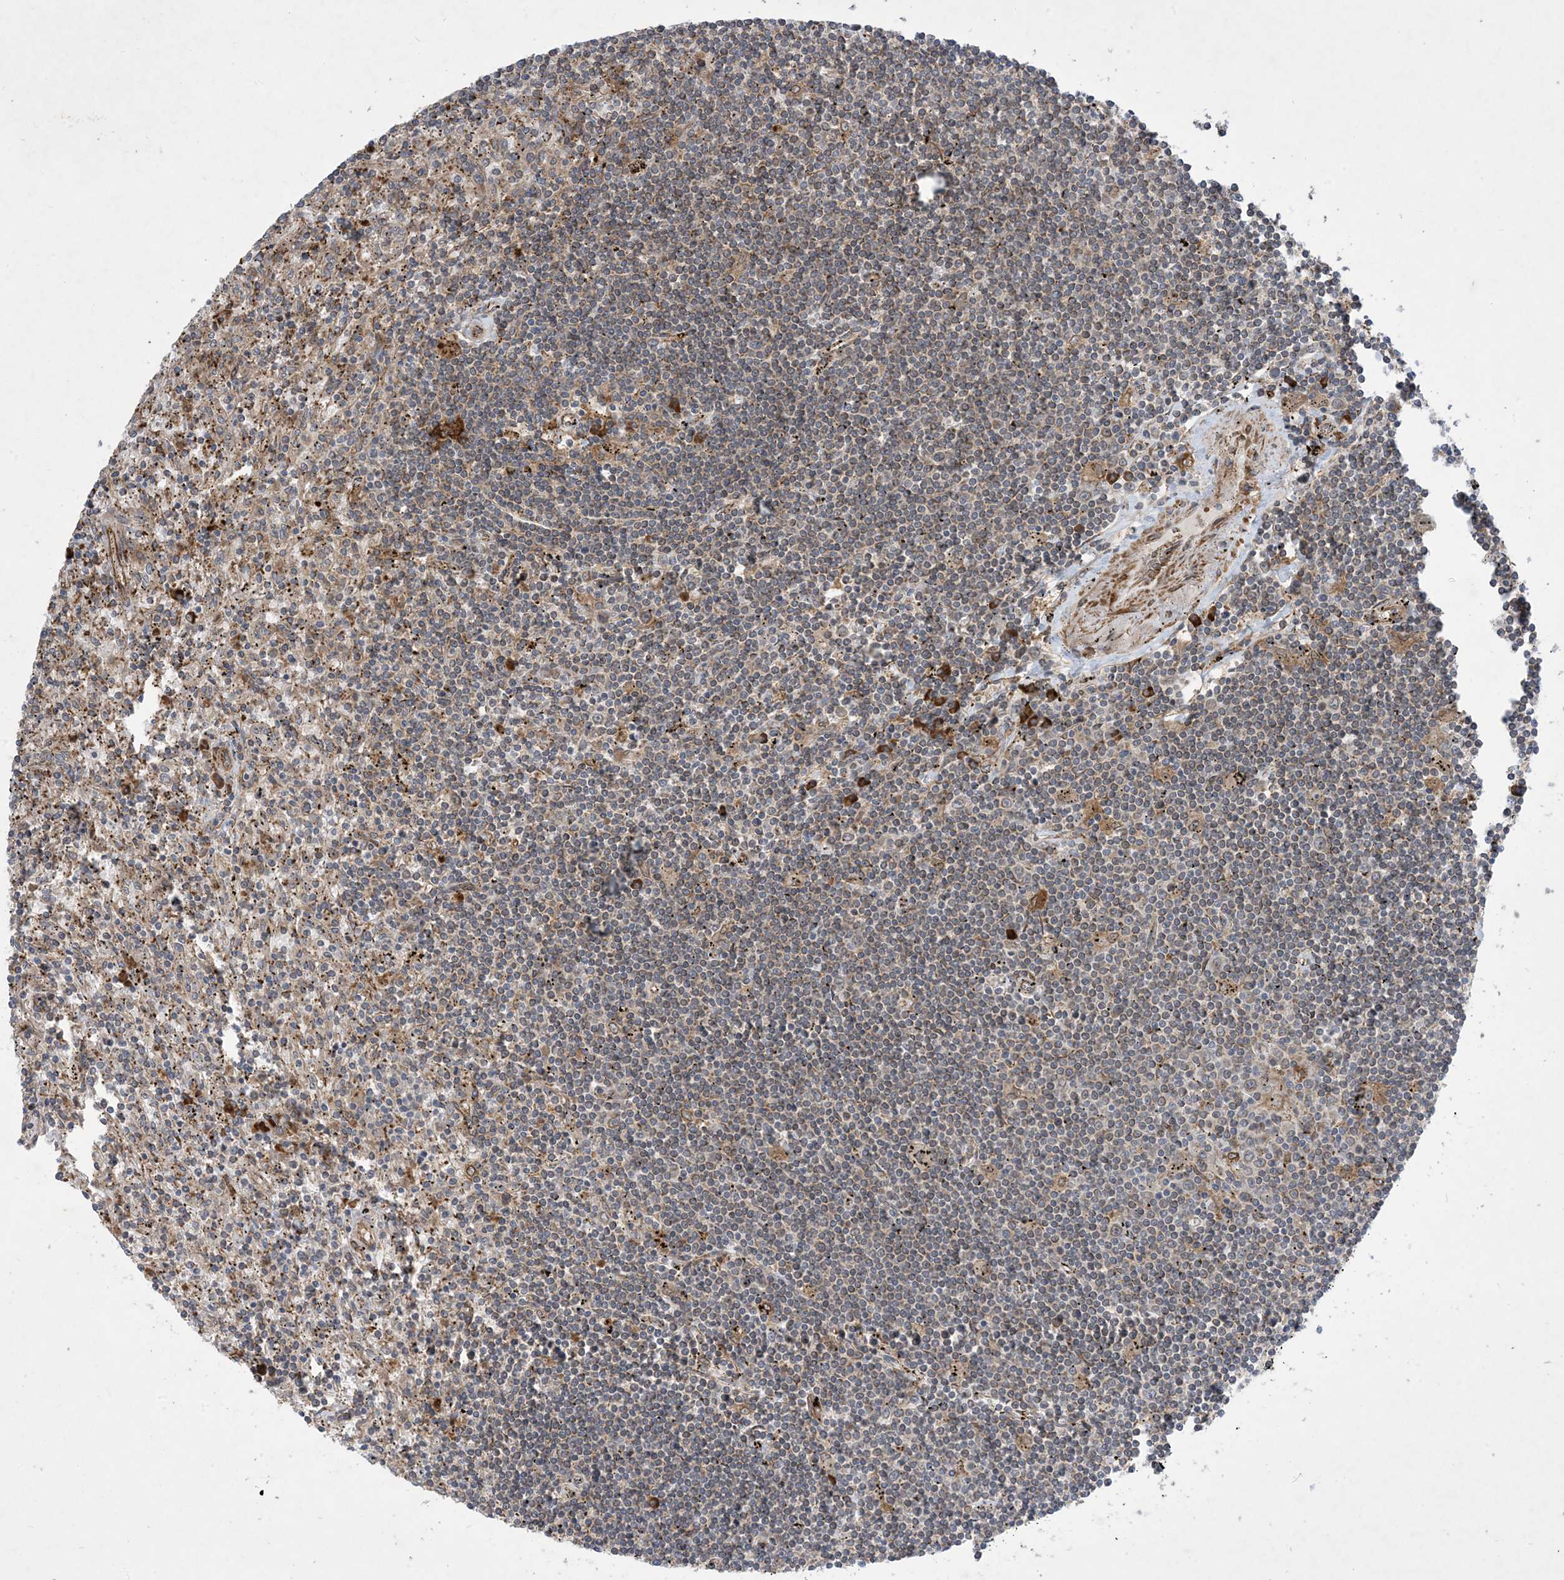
{"staining": {"intensity": "negative", "quantity": "none", "location": "none"}, "tissue": "lymphoma", "cell_type": "Tumor cells", "image_type": "cancer", "snomed": [{"axis": "morphology", "description": "Malignant lymphoma, non-Hodgkin's type, Low grade"}, {"axis": "topography", "description": "Spleen"}], "caption": "A histopathology image of human lymphoma is negative for staining in tumor cells.", "gene": "OTOP1", "patient": {"sex": "male", "age": 76}}